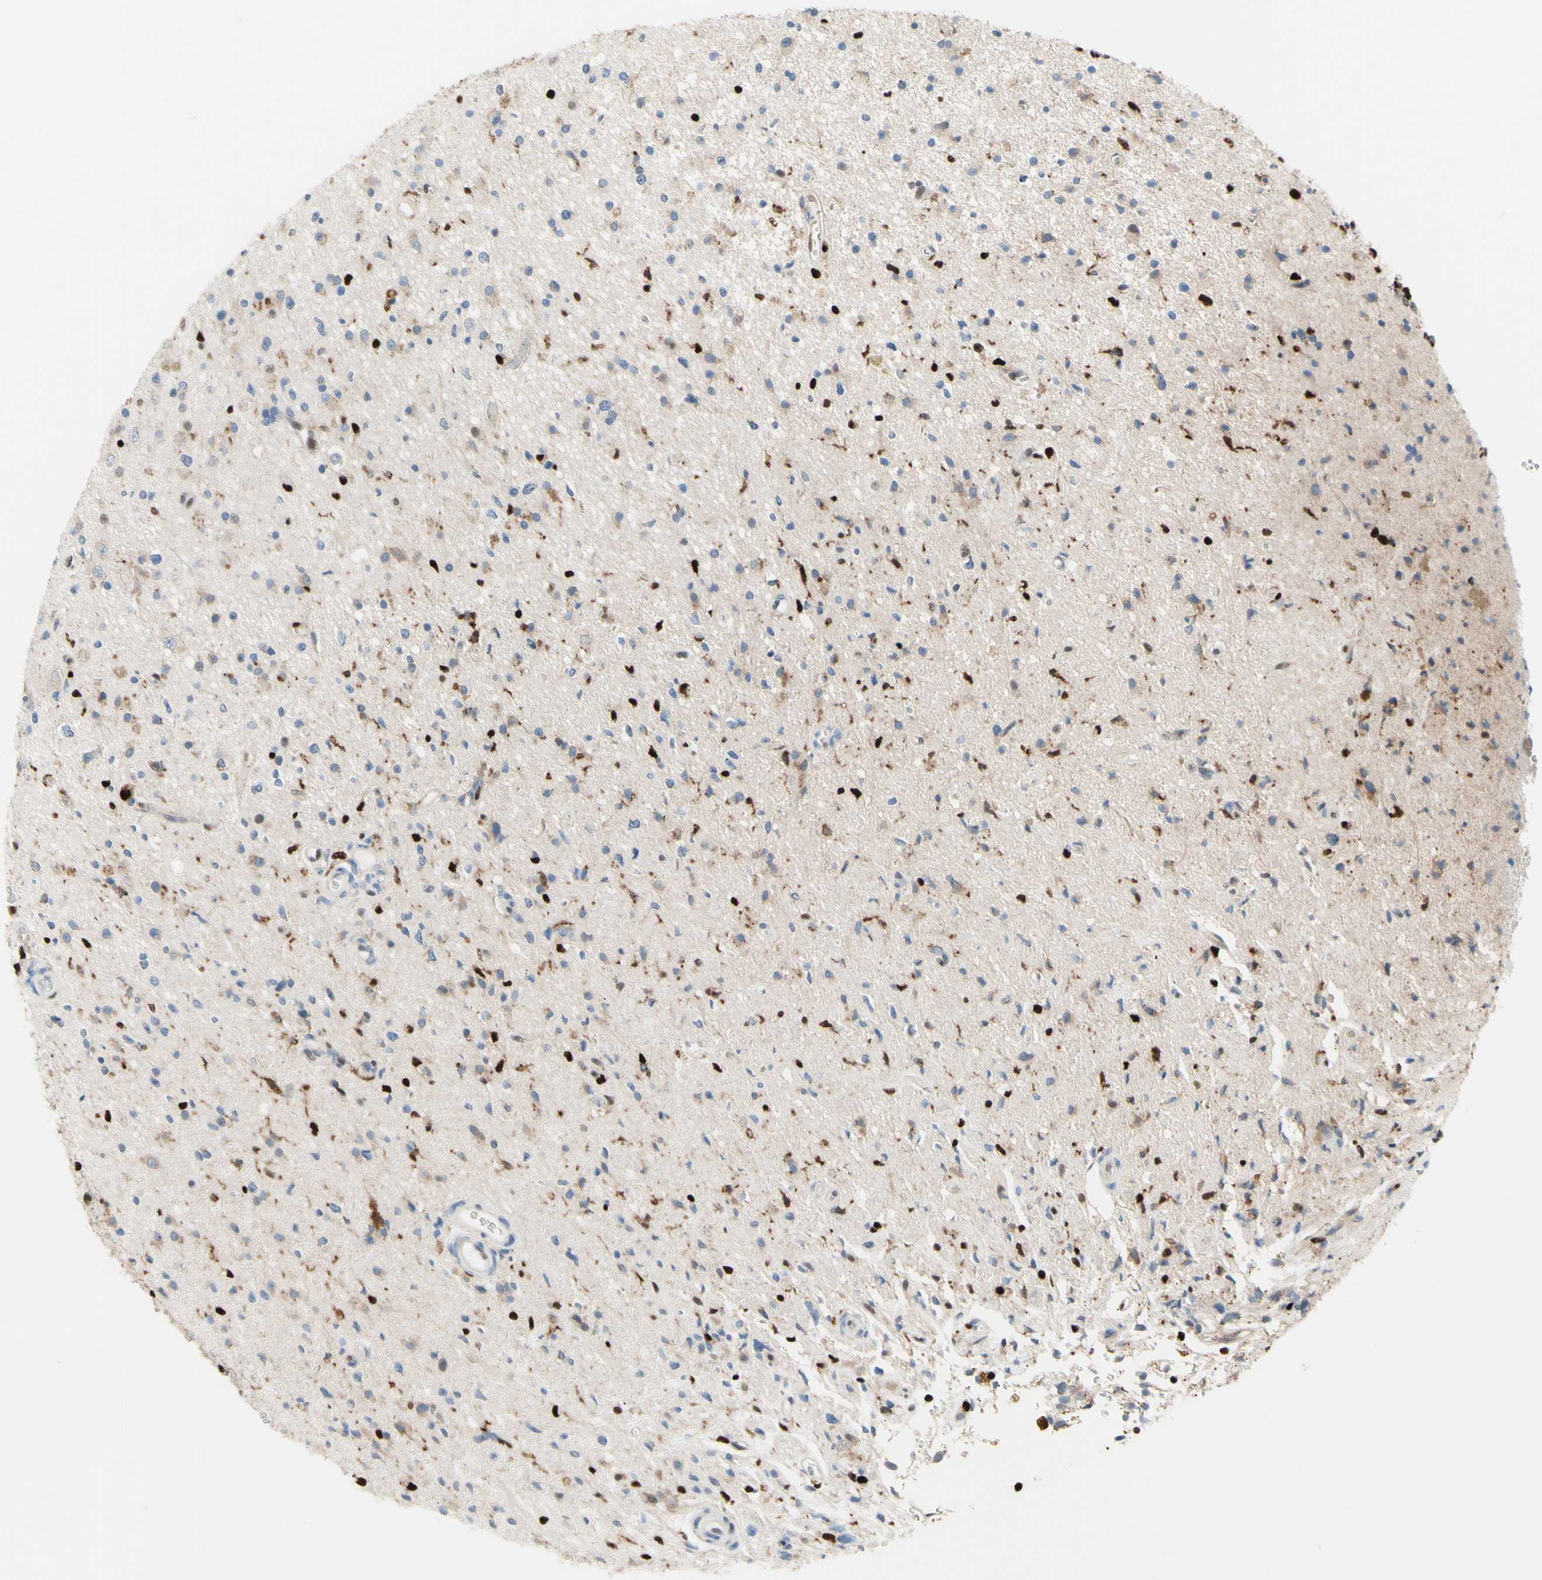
{"staining": {"intensity": "negative", "quantity": "none", "location": "none"}, "tissue": "glioma", "cell_type": "Tumor cells", "image_type": "cancer", "snomed": [{"axis": "morphology", "description": "Glioma, malignant, High grade"}, {"axis": "topography", "description": "Brain"}], "caption": "Glioma was stained to show a protein in brown. There is no significant expression in tumor cells. Nuclei are stained in blue.", "gene": "EED", "patient": {"sex": "male", "age": 33}}